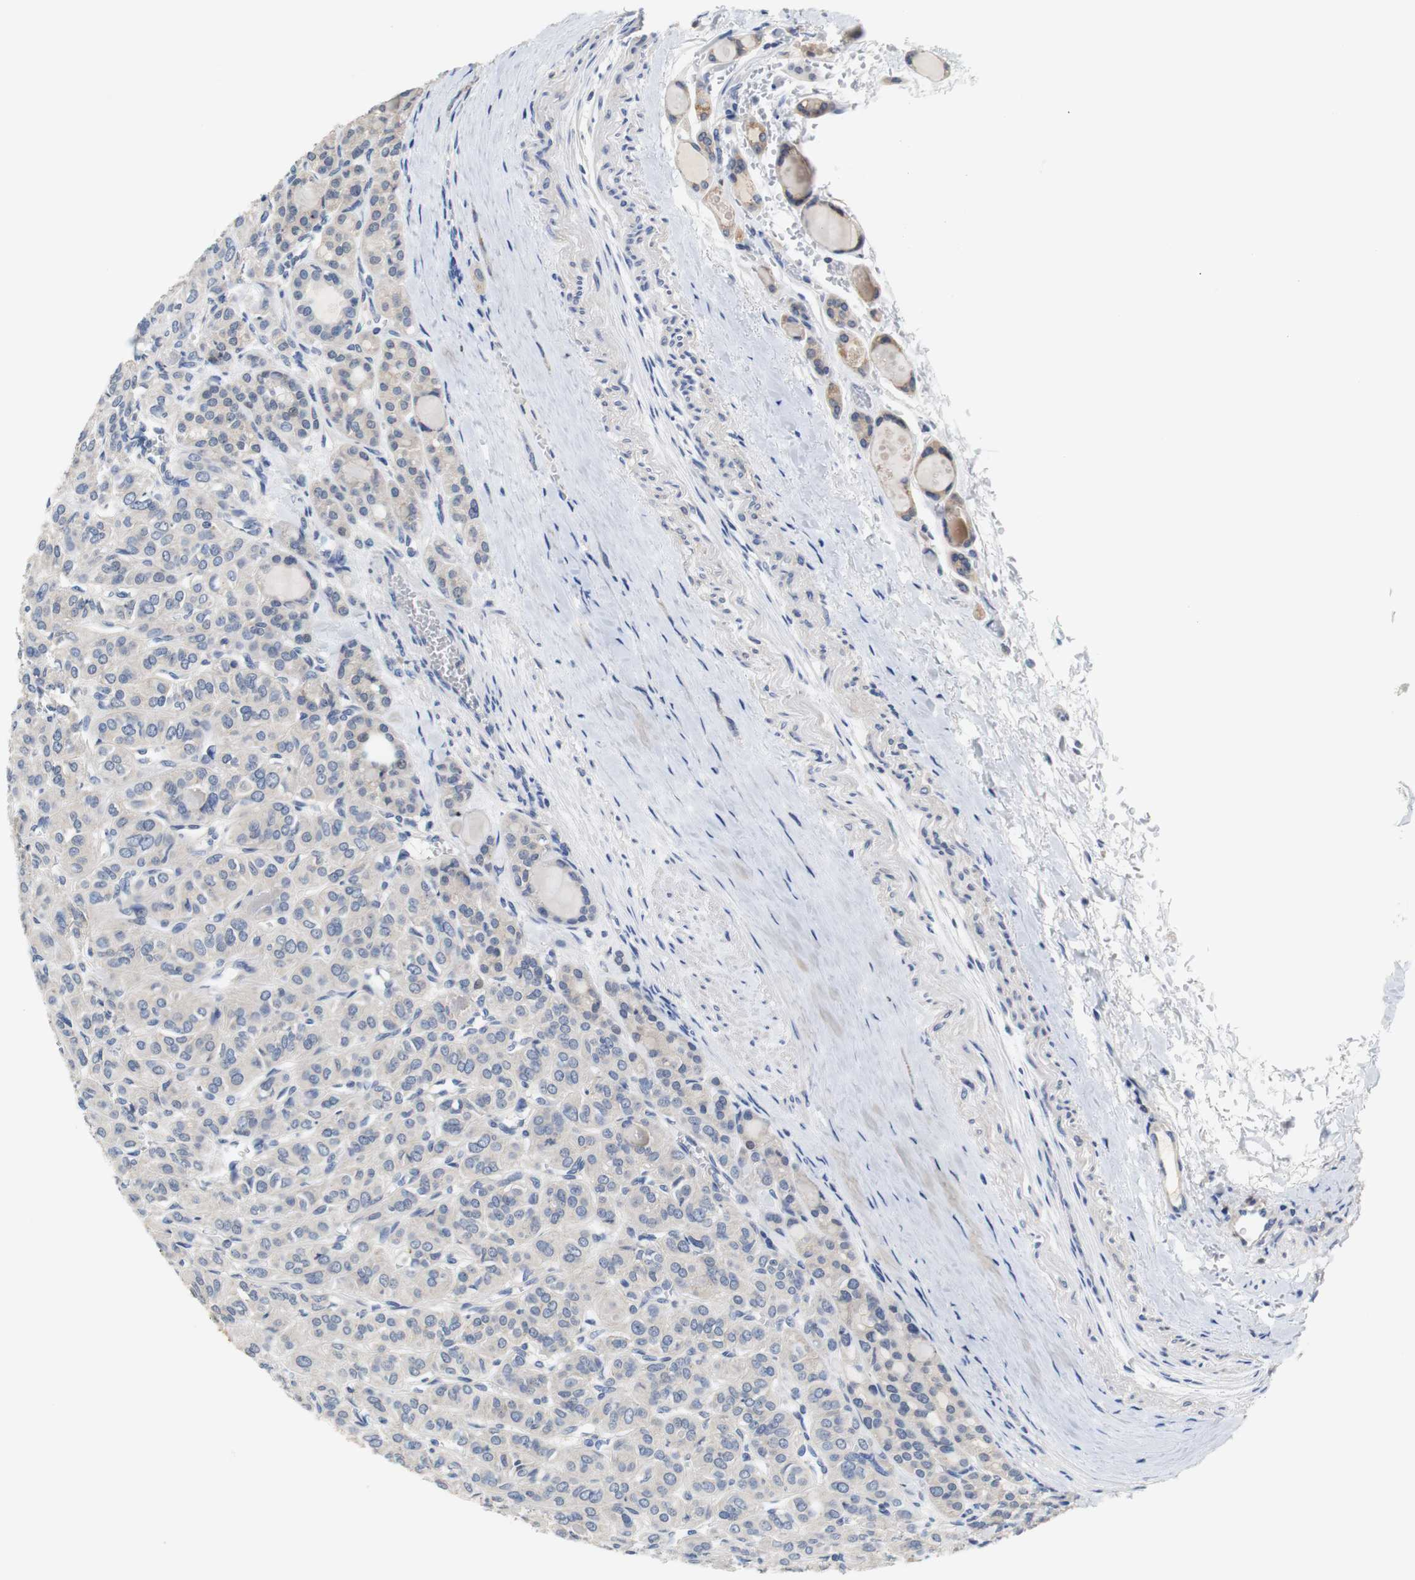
{"staining": {"intensity": "negative", "quantity": "none", "location": "none"}, "tissue": "thyroid cancer", "cell_type": "Tumor cells", "image_type": "cancer", "snomed": [{"axis": "morphology", "description": "Follicular adenoma carcinoma, NOS"}, {"axis": "topography", "description": "Thyroid gland"}], "caption": "The micrograph reveals no staining of tumor cells in thyroid follicular adenoma carcinoma.", "gene": "PCK1", "patient": {"sex": "female", "age": 71}}